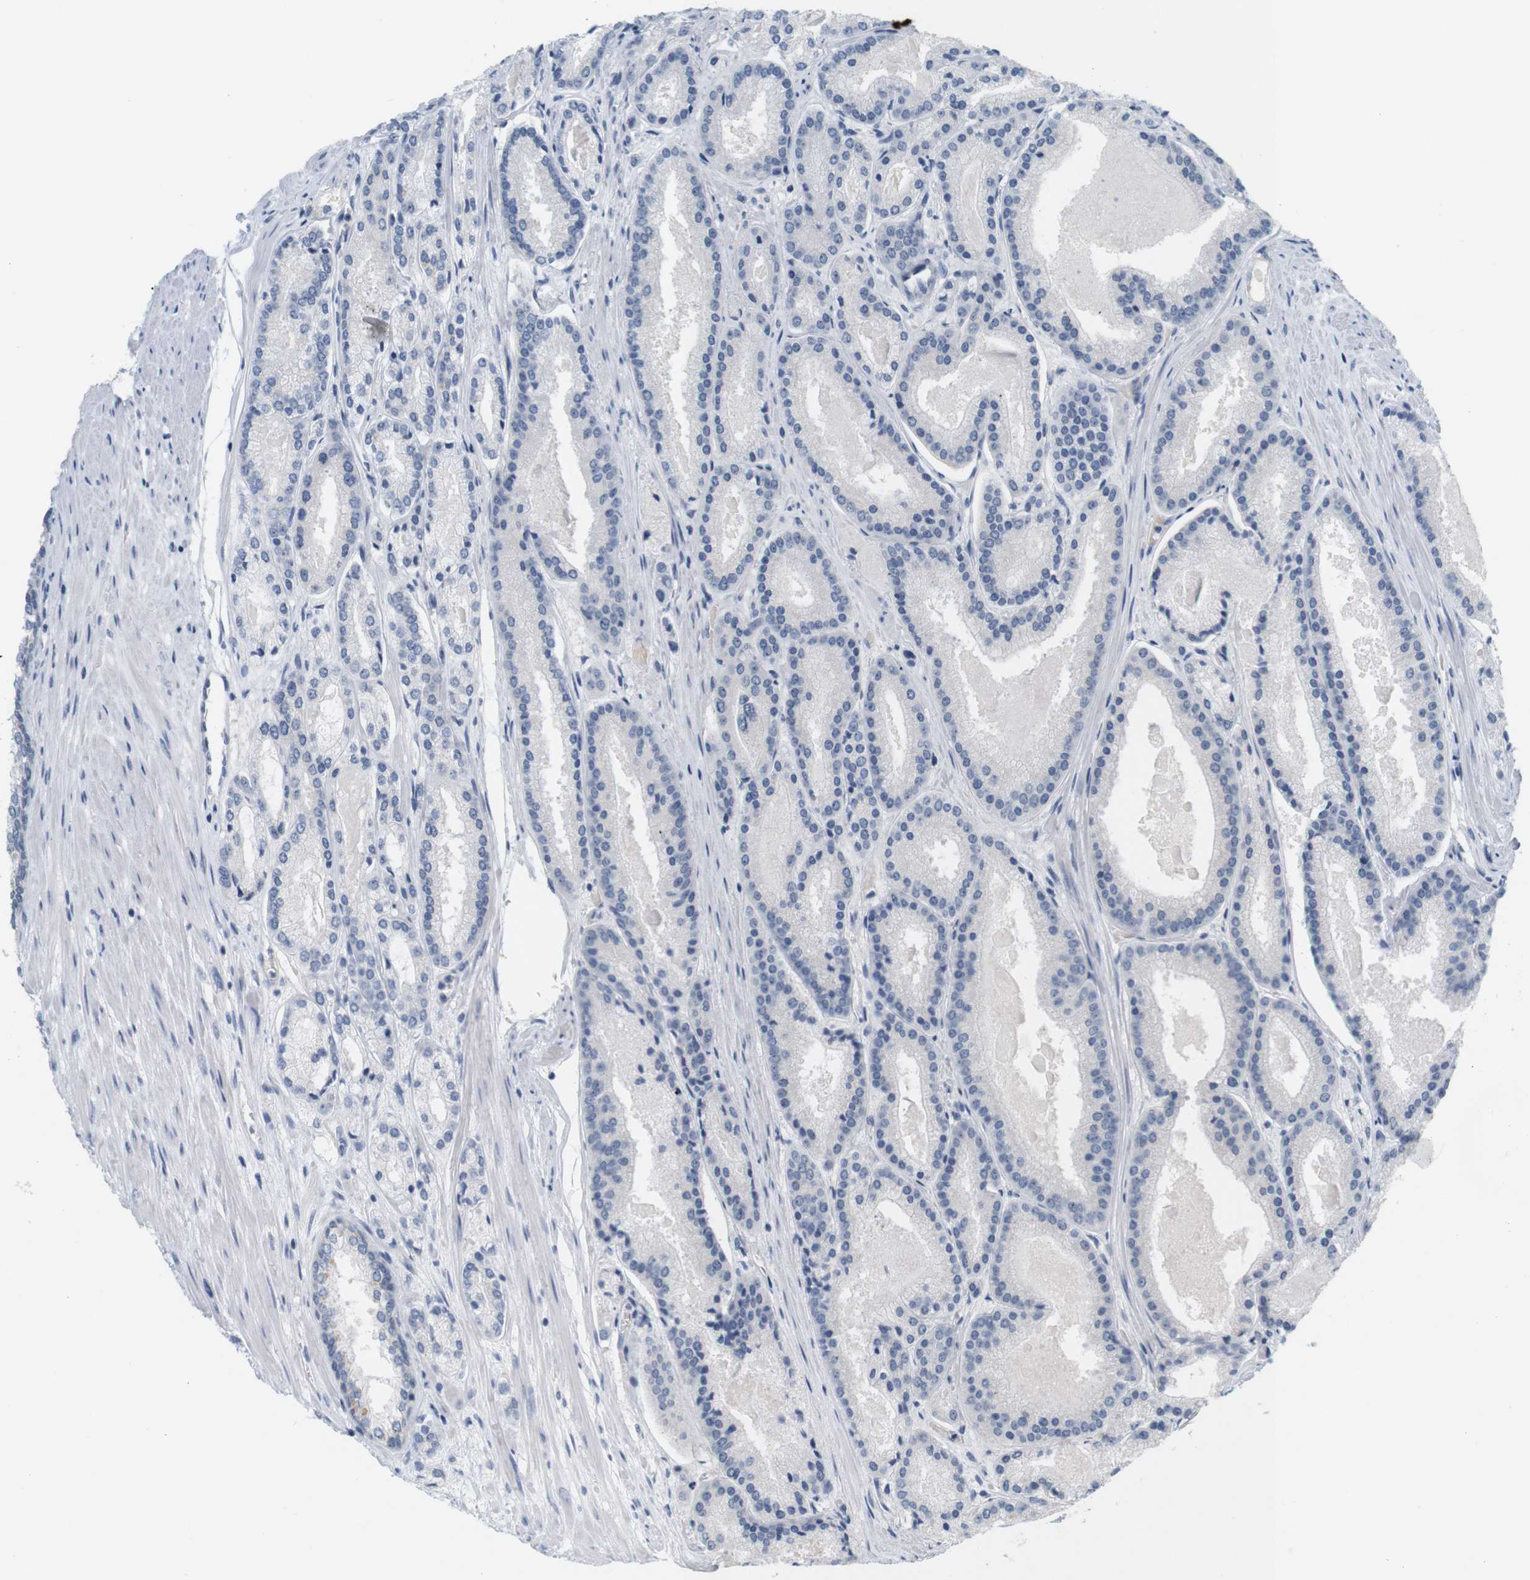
{"staining": {"intensity": "negative", "quantity": "none", "location": "none"}, "tissue": "prostate cancer", "cell_type": "Tumor cells", "image_type": "cancer", "snomed": [{"axis": "morphology", "description": "Adenocarcinoma, Low grade"}, {"axis": "topography", "description": "Prostate"}], "caption": "Immunohistochemistry image of neoplastic tissue: prostate cancer stained with DAB demonstrates no significant protein expression in tumor cells. (DAB (3,3'-diaminobenzidine) immunohistochemistry, high magnification).", "gene": "LRRK2", "patient": {"sex": "male", "age": 59}}